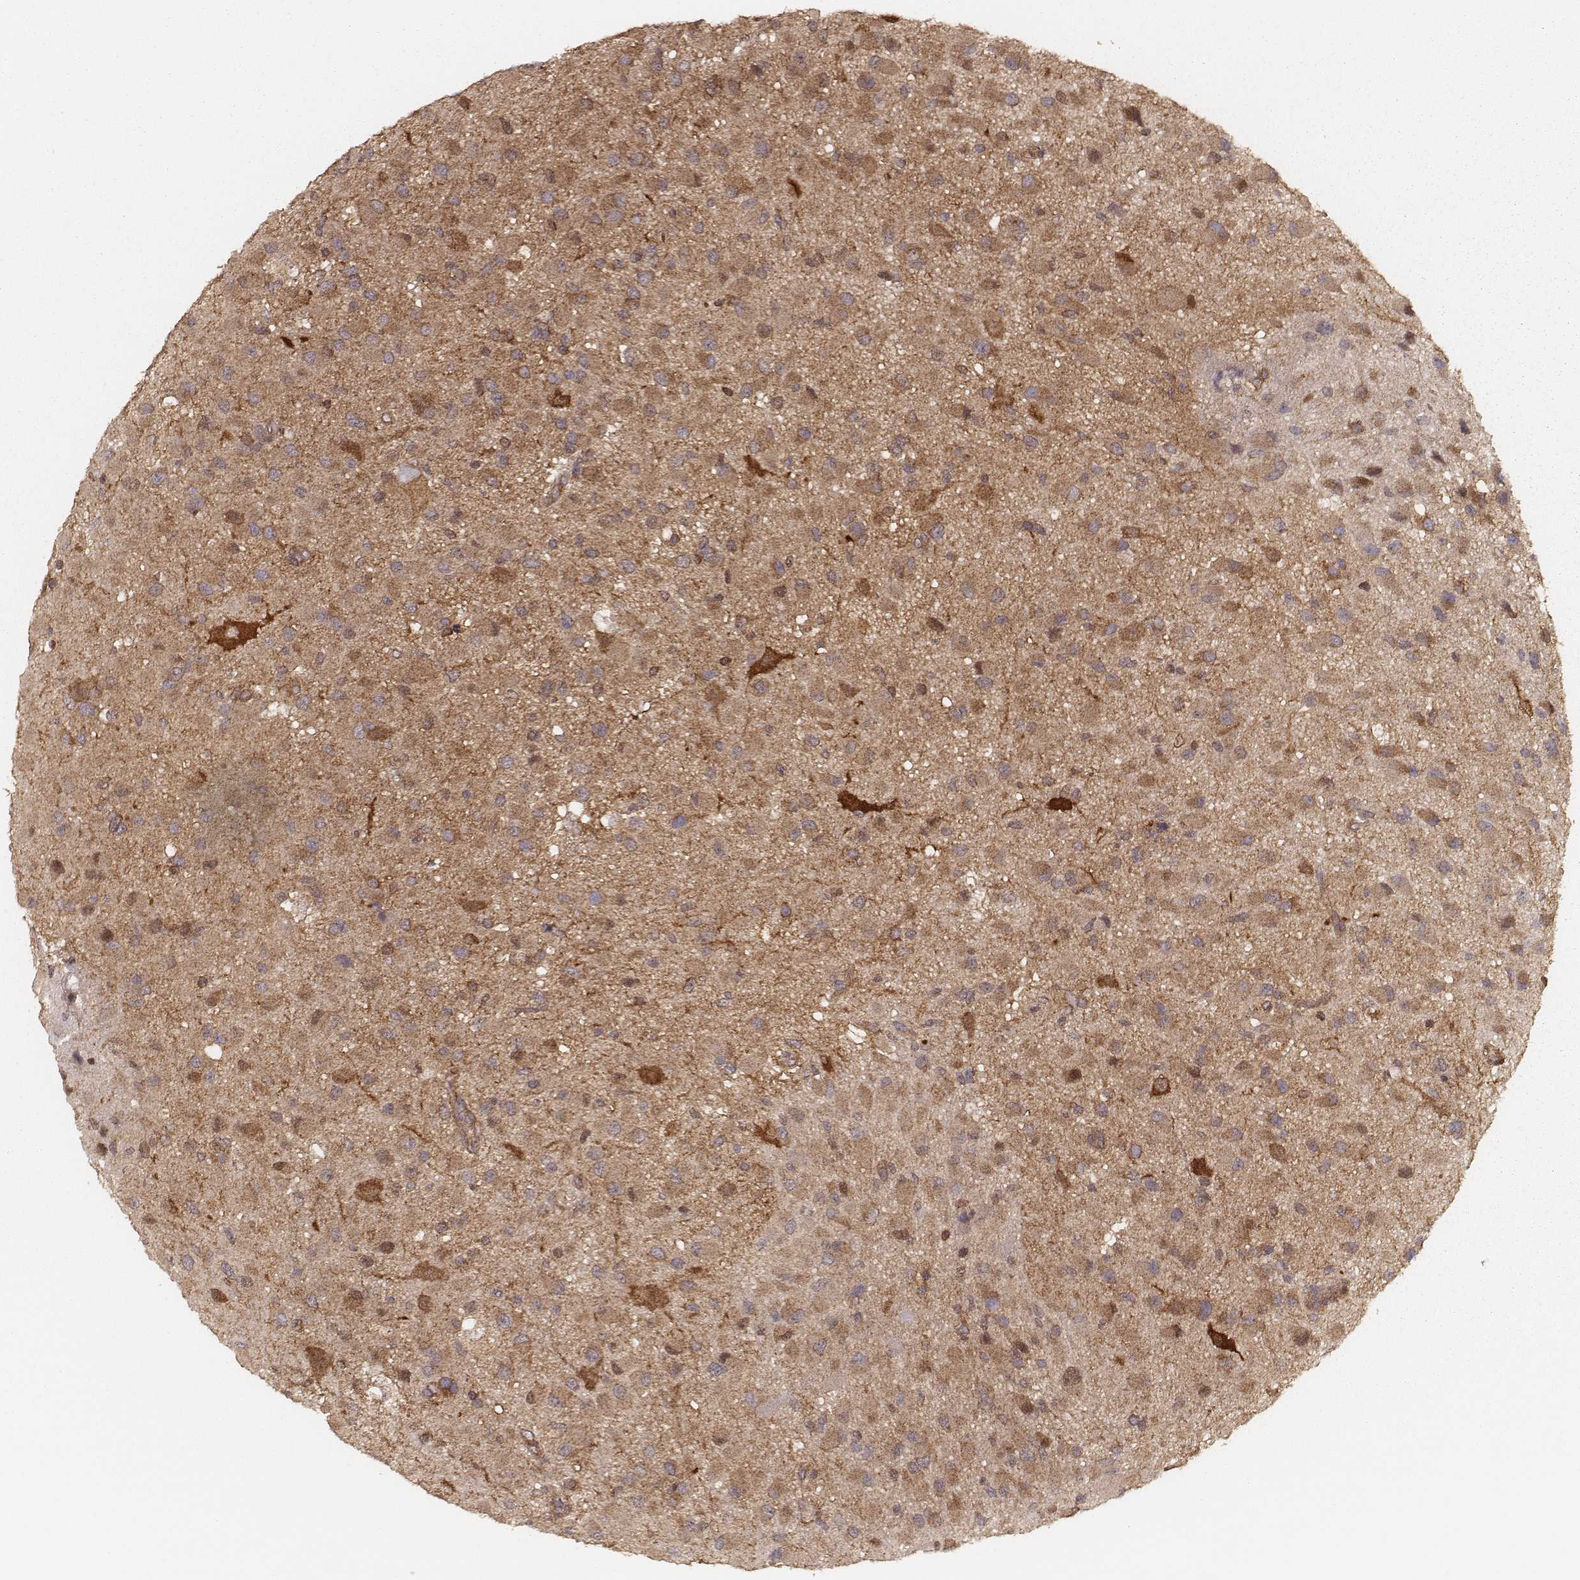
{"staining": {"intensity": "moderate", "quantity": ">75%", "location": "cytoplasmic/membranous"}, "tissue": "glioma", "cell_type": "Tumor cells", "image_type": "cancer", "snomed": [{"axis": "morphology", "description": "Glioma, malignant, Low grade"}, {"axis": "topography", "description": "Brain"}], "caption": "Human glioma stained with a brown dye displays moderate cytoplasmic/membranous positive positivity in about >75% of tumor cells.", "gene": "CARS1", "patient": {"sex": "female", "age": 32}}